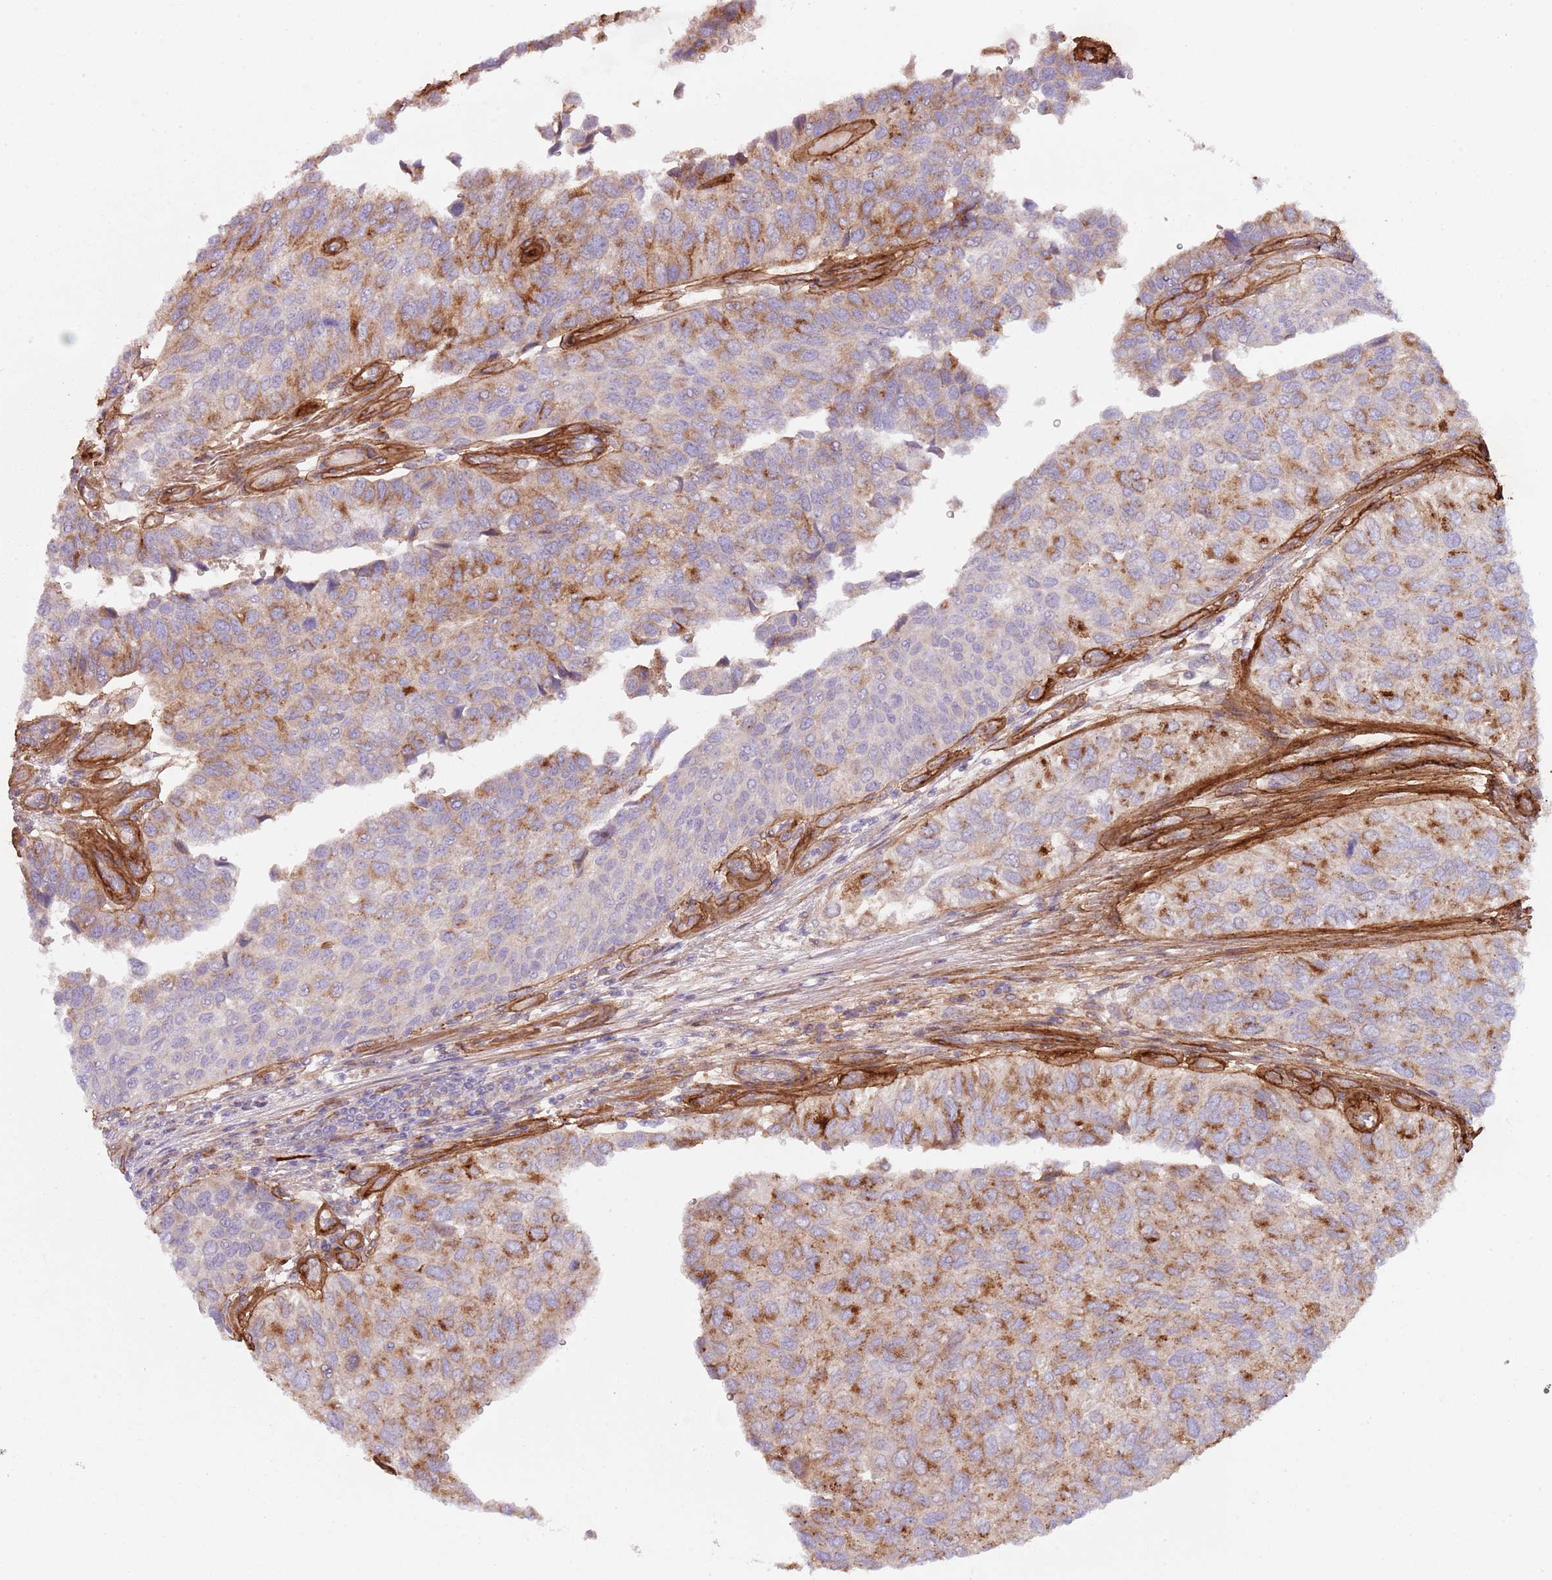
{"staining": {"intensity": "moderate", "quantity": ">75%", "location": "cytoplasmic/membranous"}, "tissue": "urothelial cancer", "cell_type": "Tumor cells", "image_type": "cancer", "snomed": [{"axis": "morphology", "description": "Urothelial carcinoma, NOS"}, {"axis": "topography", "description": "Urinary bladder"}], "caption": "A micrograph of human transitional cell carcinoma stained for a protein demonstrates moderate cytoplasmic/membranous brown staining in tumor cells. (brown staining indicates protein expression, while blue staining denotes nuclei).", "gene": "TINAGL1", "patient": {"sex": "male", "age": 55}}